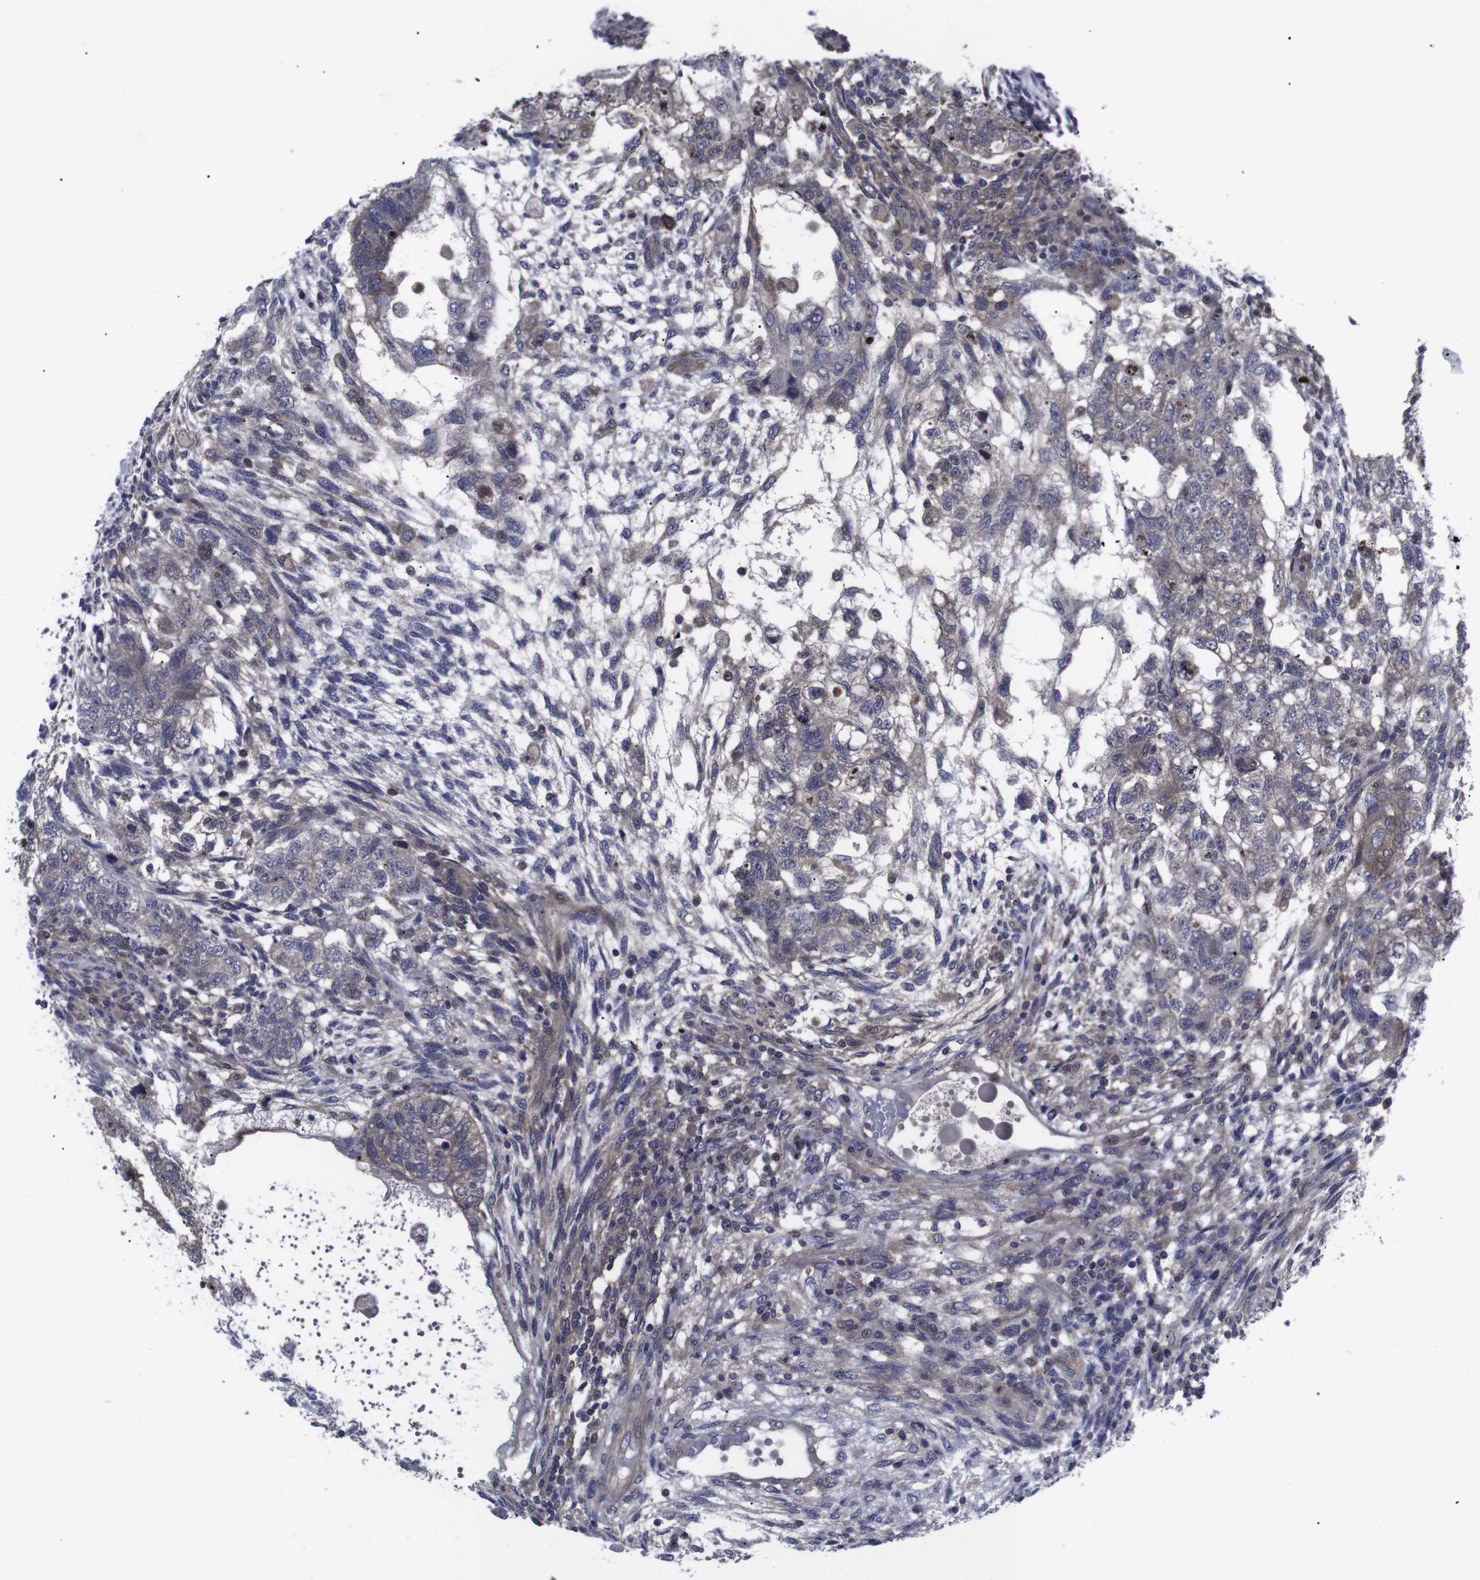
{"staining": {"intensity": "moderate", "quantity": "25%-75%", "location": "cytoplasmic/membranous"}, "tissue": "testis cancer", "cell_type": "Tumor cells", "image_type": "cancer", "snomed": [{"axis": "morphology", "description": "Normal tissue, NOS"}, {"axis": "morphology", "description": "Carcinoma, Embryonal, NOS"}, {"axis": "topography", "description": "Testis"}], "caption": "IHC photomicrograph of neoplastic tissue: human testis cancer (embryonal carcinoma) stained using IHC demonstrates medium levels of moderate protein expression localized specifically in the cytoplasmic/membranous of tumor cells, appearing as a cytoplasmic/membranous brown color.", "gene": "HPRT1", "patient": {"sex": "male", "age": 36}}